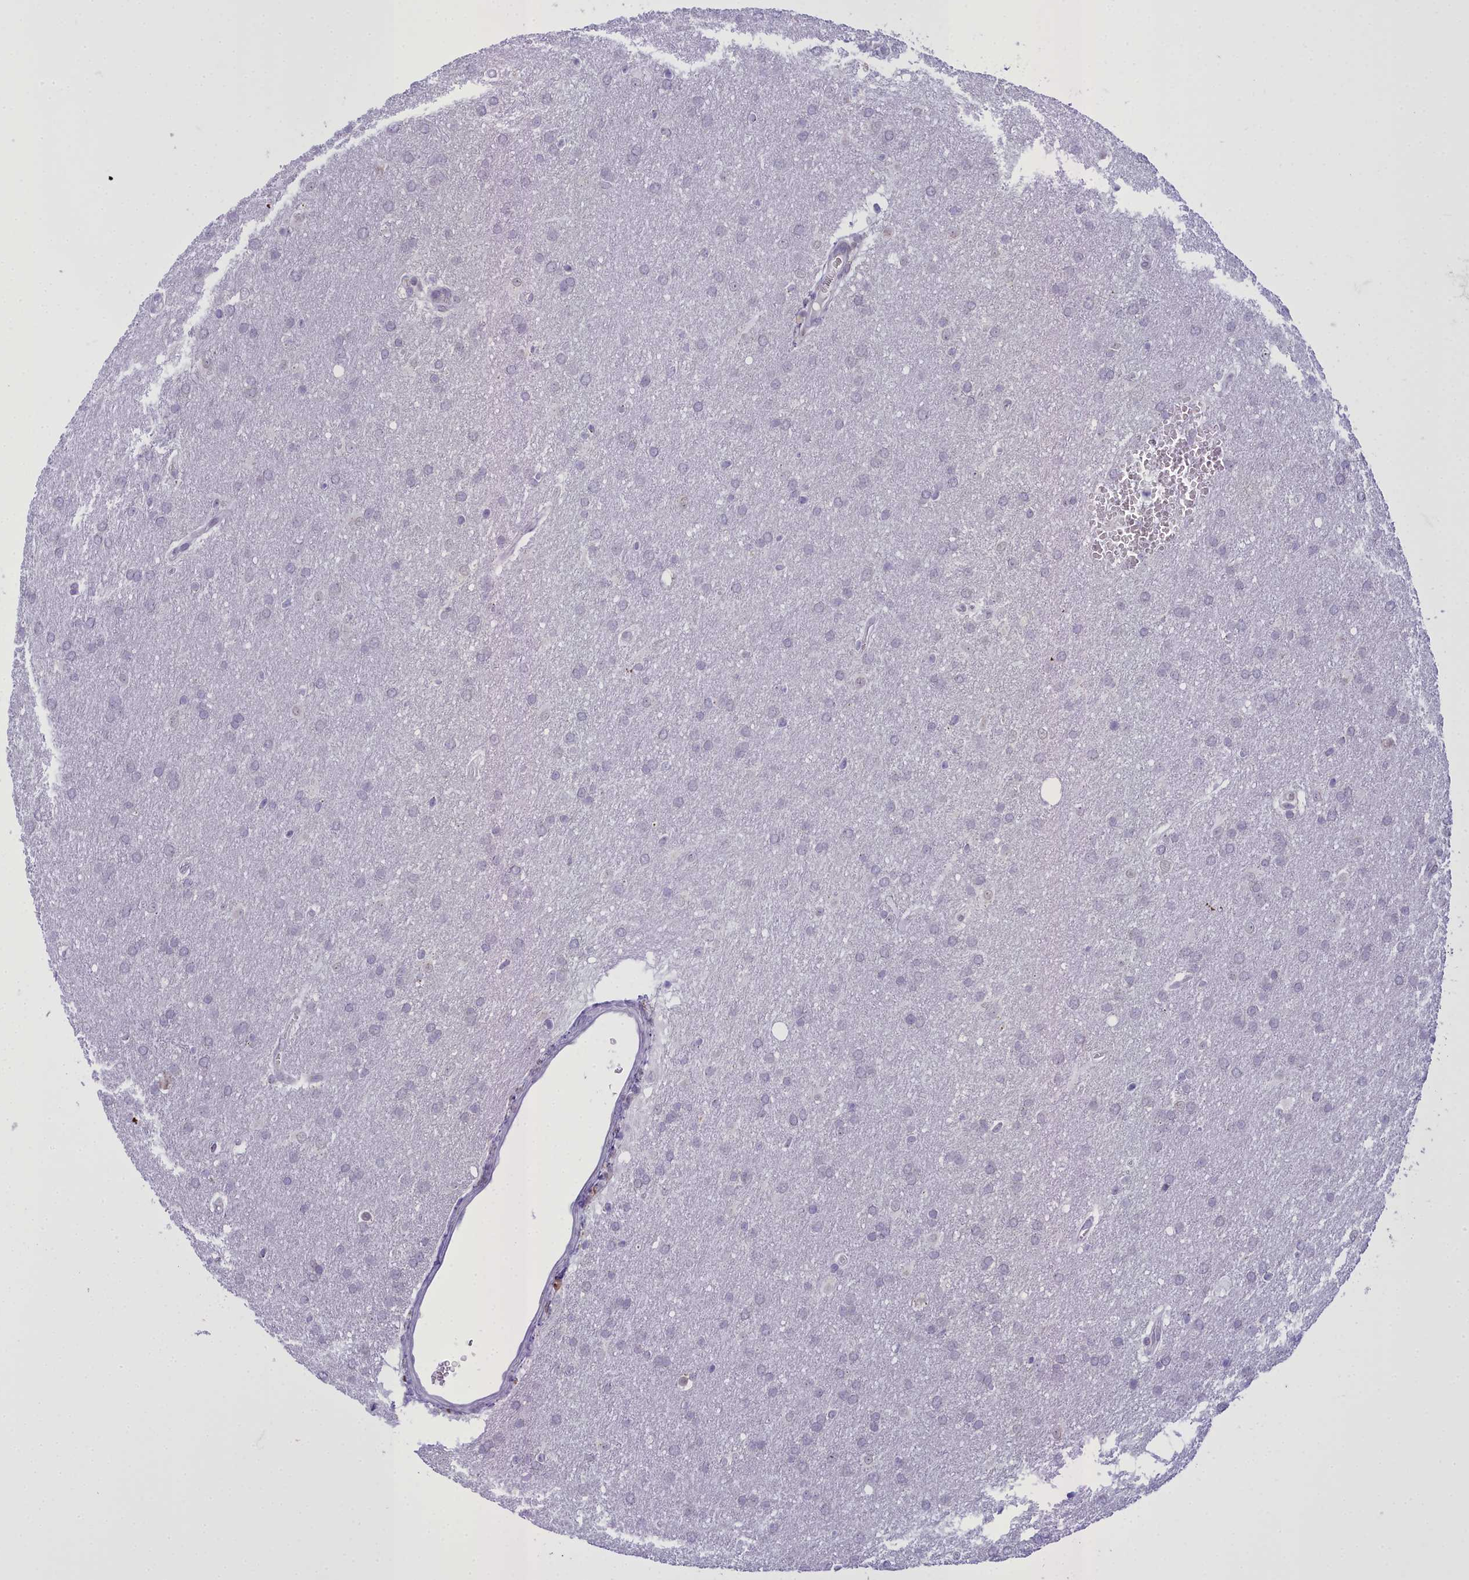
{"staining": {"intensity": "negative", "quantity": "none", "location": "none"}, "tissue": "glioma", "cell_type": "Tumor cells", "image_type": "cancer", "snomed": [{"axis": "morphology", "description": "Glioma, malignant, Low grade"}, {"axis": "topography", "description": "Brain"}], "caption": "The photomicrograph exhibits no significant positivity in tumor cells of malignant glioma (low-grade). (Stains: DAB IHC with hematoxylin counter stain, Microscopy: brightfield microscopy at high magnification).", "gene": "B9D2", "patient": {"sex": "female", "age": 32}}